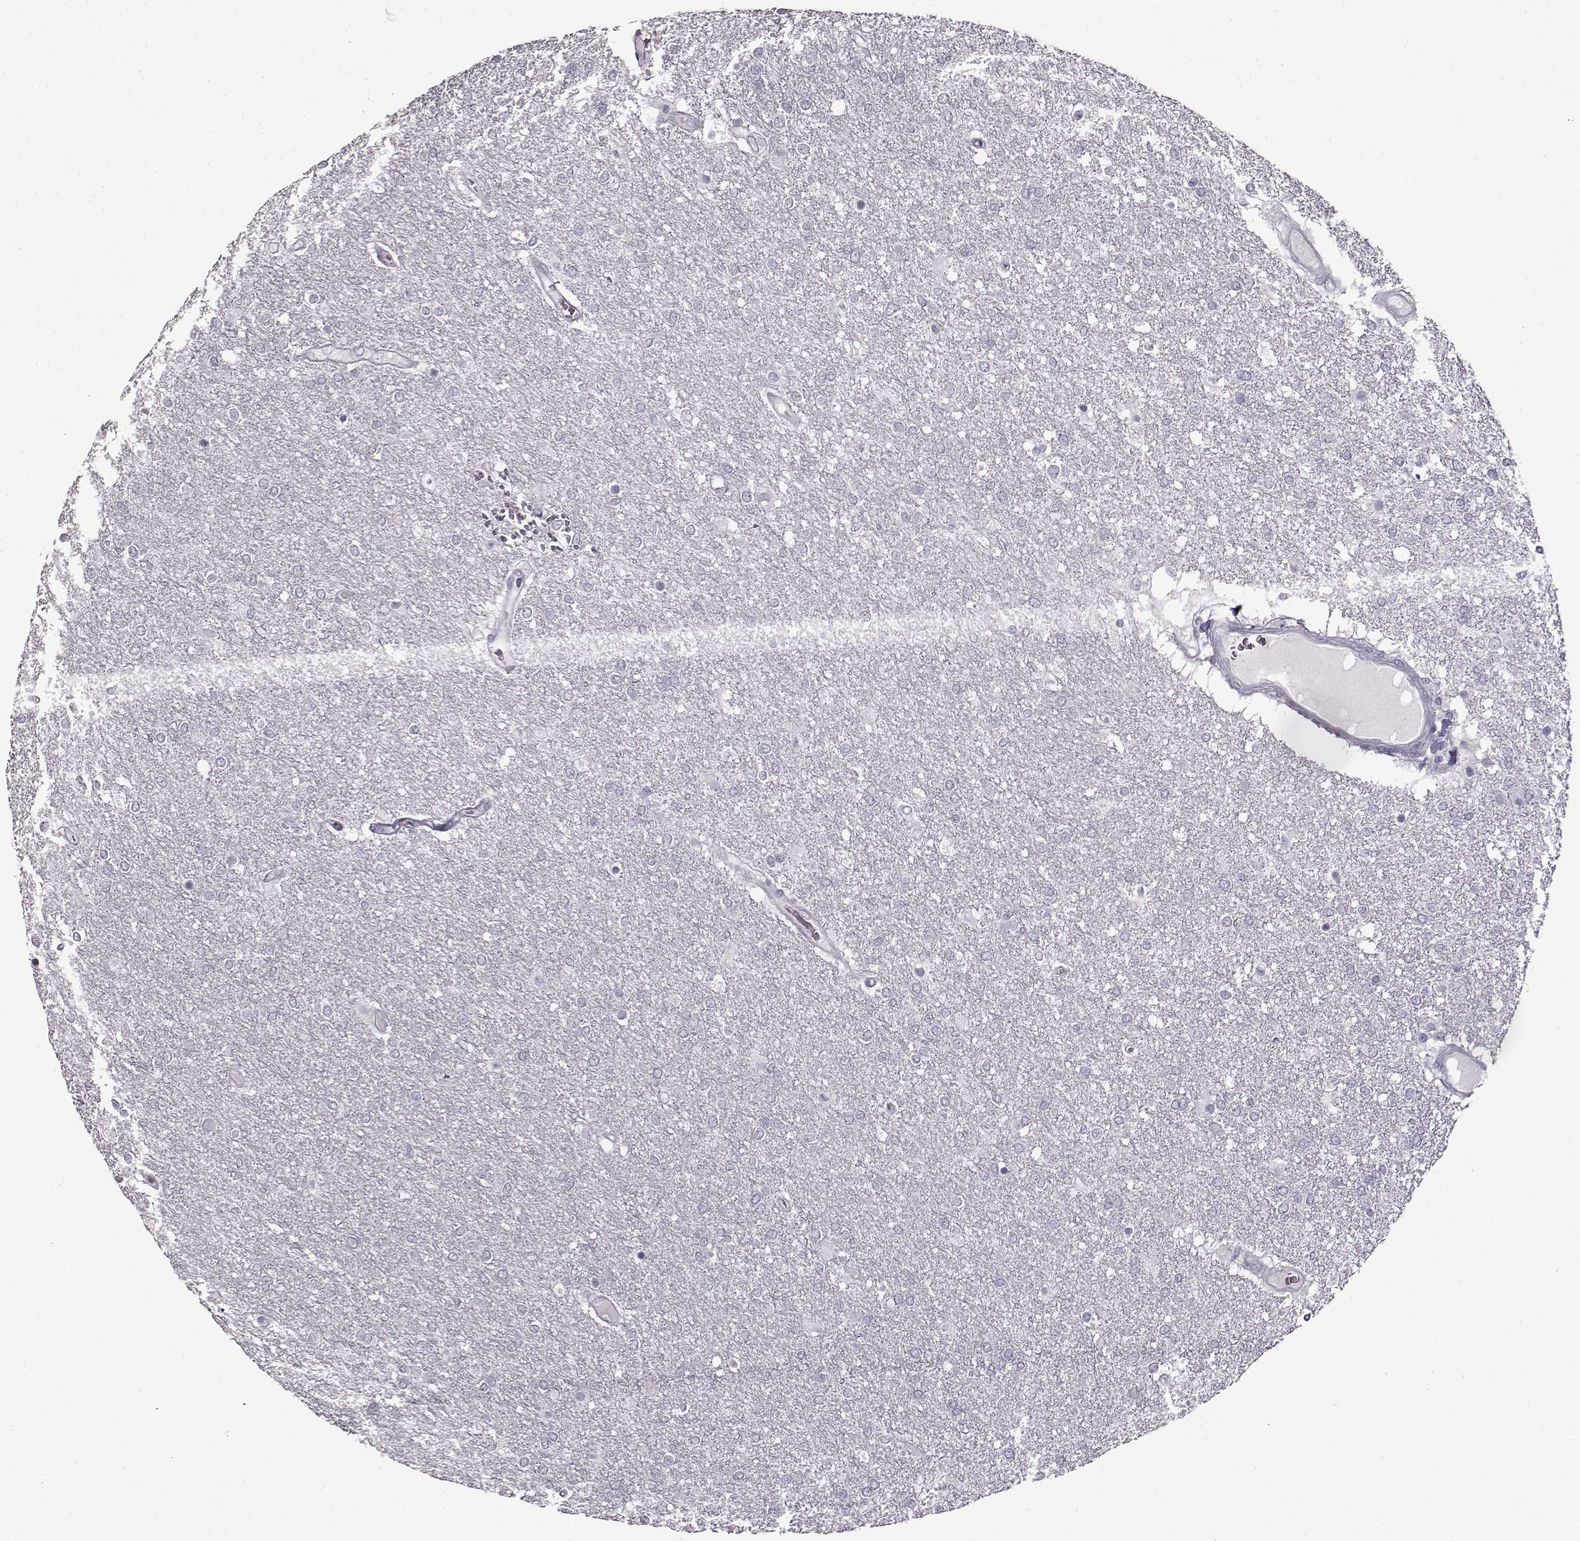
{"staining": {"intensity": "negative", "quantity": "none", "location": "none"}, "tissue": "glioma", "cell_type": "Tumor cells", "image_type": "cancer", "snomed": [{"axis": "morphology", "description": "Glioma, malignant, High grade"}, {"axis": "topography", "description": "Brain"}], "caption": "This is an immunohistochemistry micrograph of glioma. There is no expression in tumor cells.", "gene": "FSHB", "patient": {"sex": "female", "age": 61}}